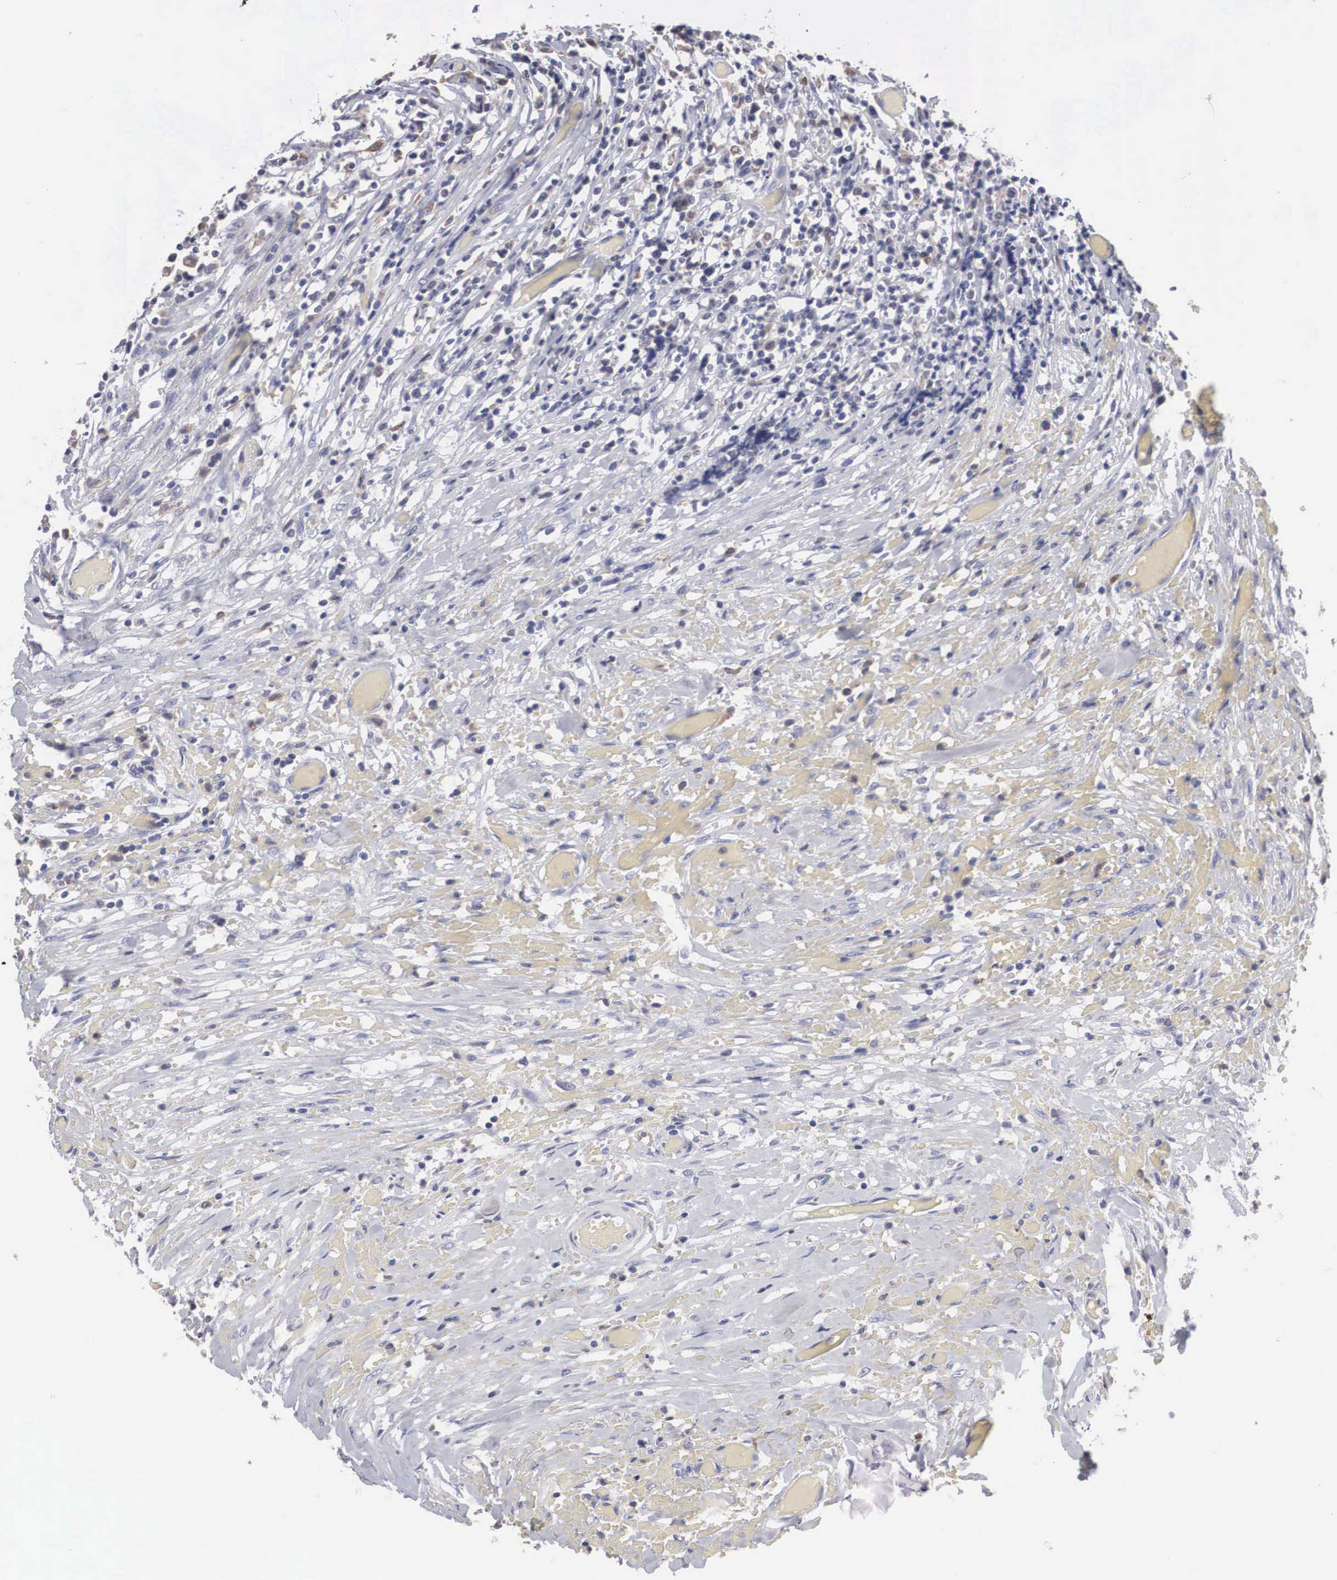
{"staining": {"intensity": "weak", "quantity": "<25%", "location": "cytoplasmic/membranous"}, "tissue": "lymphoma", "cell_type": "Tumor cells", "image_type": "cancer", "snomed": [{"axis": "morphology", "description": "Malignant lymphoma, non-Hodgkin's type, High grade"}, {"axis": "topography", "description": "Colon"}], "caption": "A photomicrograph of human lymphoma is negative for staining in tumor cells.", "gene": "HMOX1", "patient": {"sex": "male", "age": 82}}